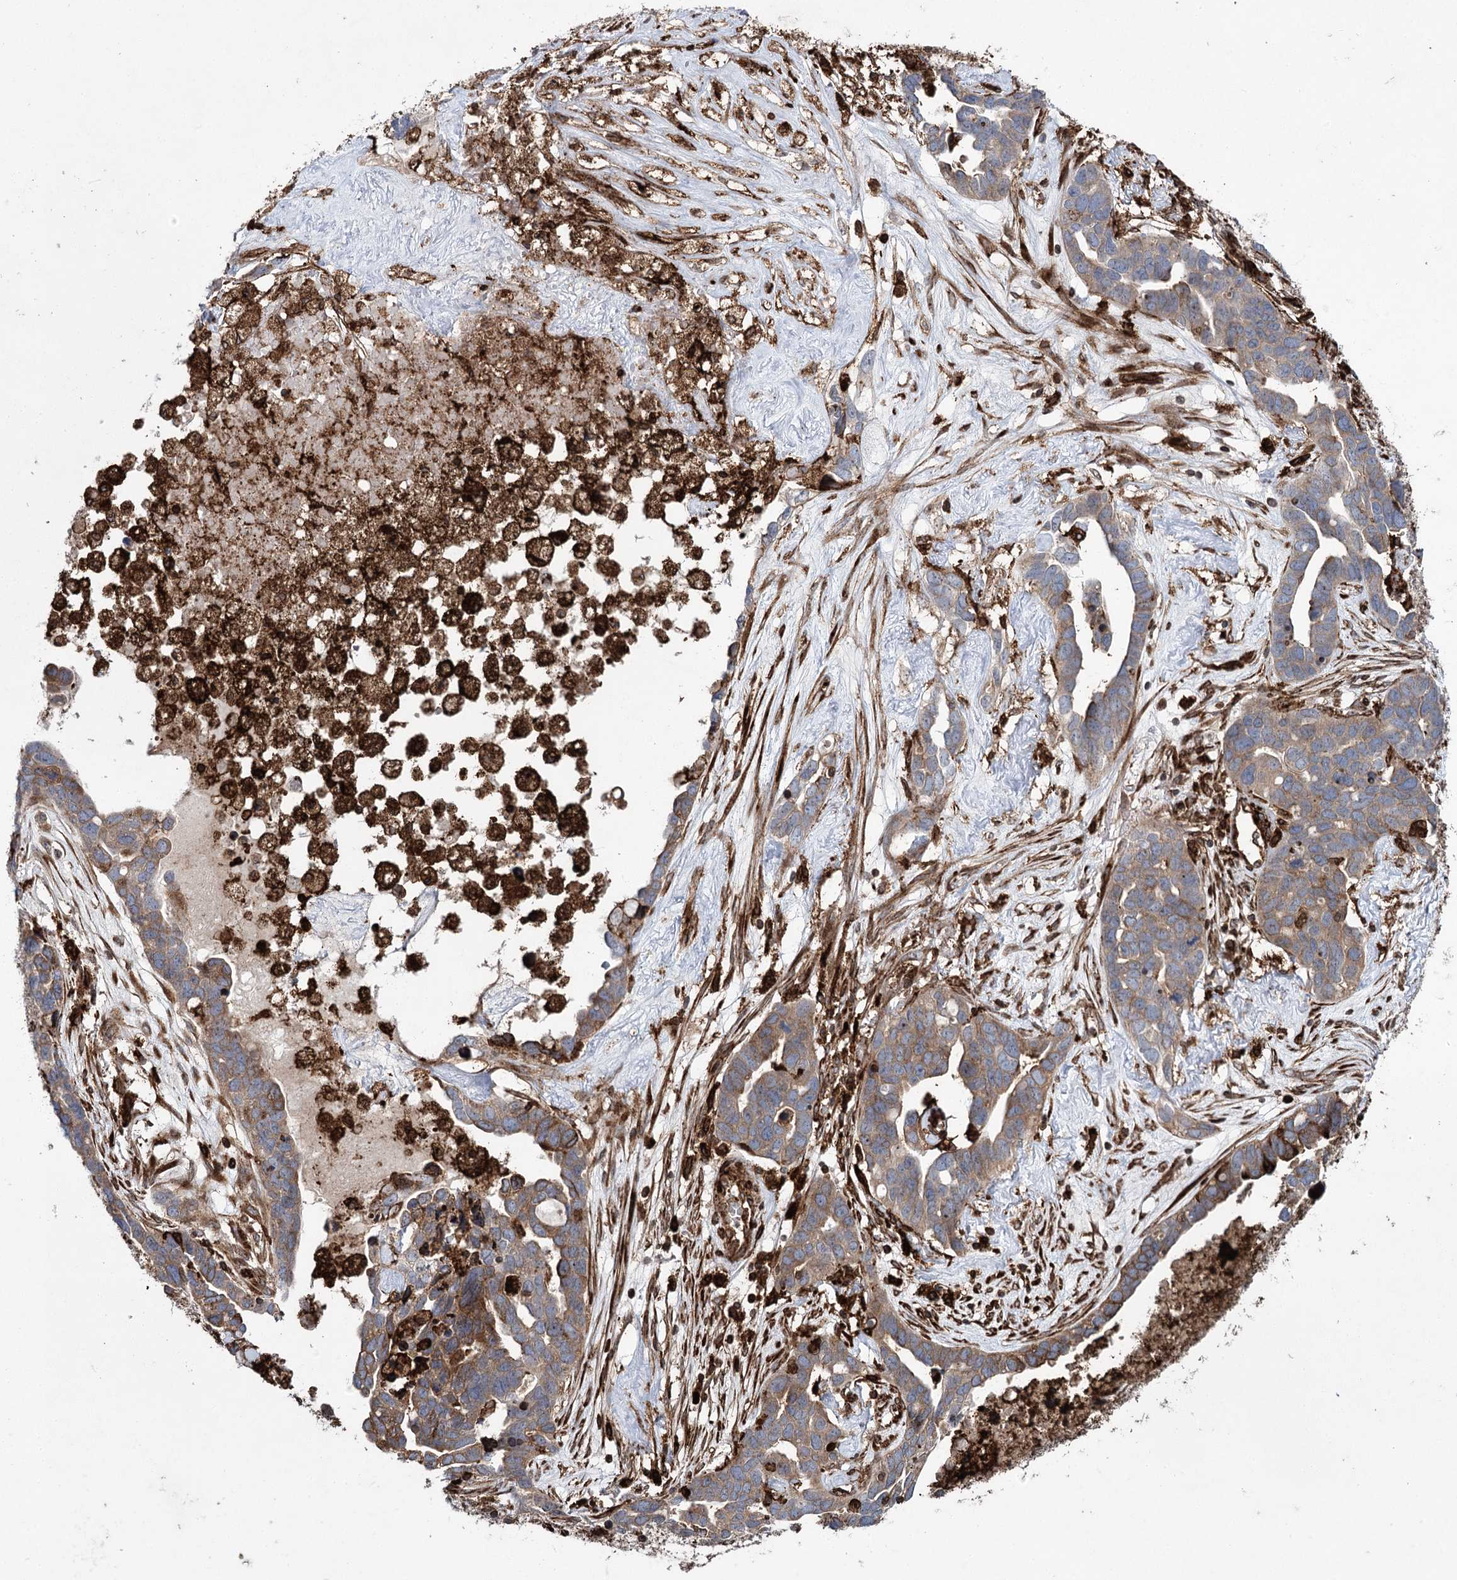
{"staining": {"intensity": "weak", "quantity": ">75%", "location": "cytoplasmic/membranous"}, "tissue": "ovarian cancer", "cell_type": "Tumor cells", "image_type": "cancer", "snomed": [{"axis": "morphology", "description": "Cystadenocarcinoma, serous, NOS"}, {"axis": "topography", "description": "Ovary"}], "caption": "Immunohistochemical staining of human ovarian serous cystadenocarcinoma exhibits low levels of weak cytoplasmic/membranous expression in approximately >75% of tumor cells. The staining is performed using DAB brown chromogen to label protein expression. The nuclei are counter-stained blue using hematoxylin.", "gene": "DCUN1D4", "patient": {"sex": "female", "age": 54}}